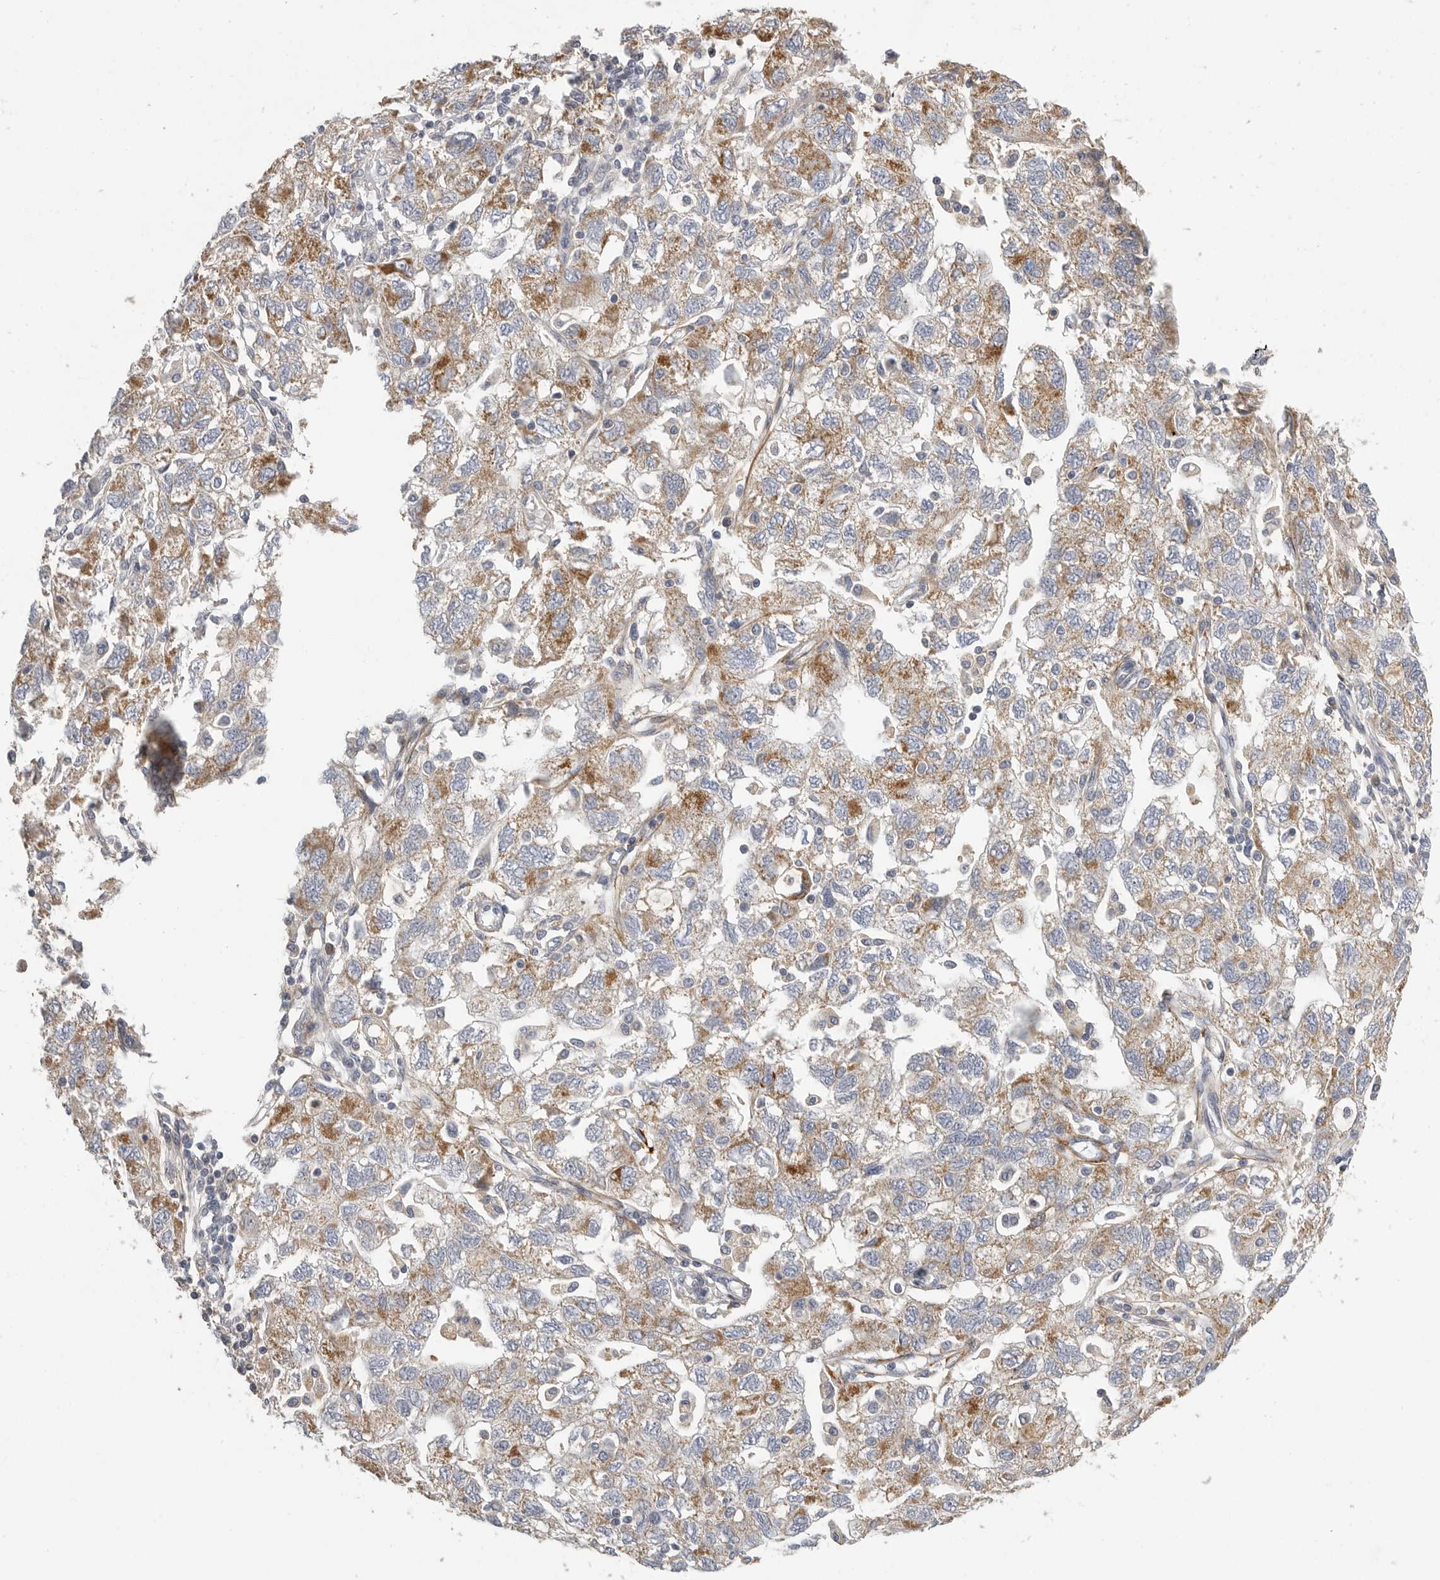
{"staining": {"intensity": "moderate", "quantity": ">75%", "location": "cytoplasmic/membranous"}, "tissue": "ovarian cancer", "cell_type": "Tumor cells", "image_type": "cancer", "snomed": [{"axis": "morphology", "description": "Carcinoma, NOS"}, {"axis": "morphology", "description": "Cystadenocarcinoma, serous, NOS"}, {"axis": "topography", "description": "Ovary"}], "caption": "The photomicrograph demonstrates staining of ovarian cancer, revealing moderate cytoplasmic/membranous protein staining (brown color) within tumor cells.", "gene": "SDC3", "patient": {"sex": "female", "age": 69}}